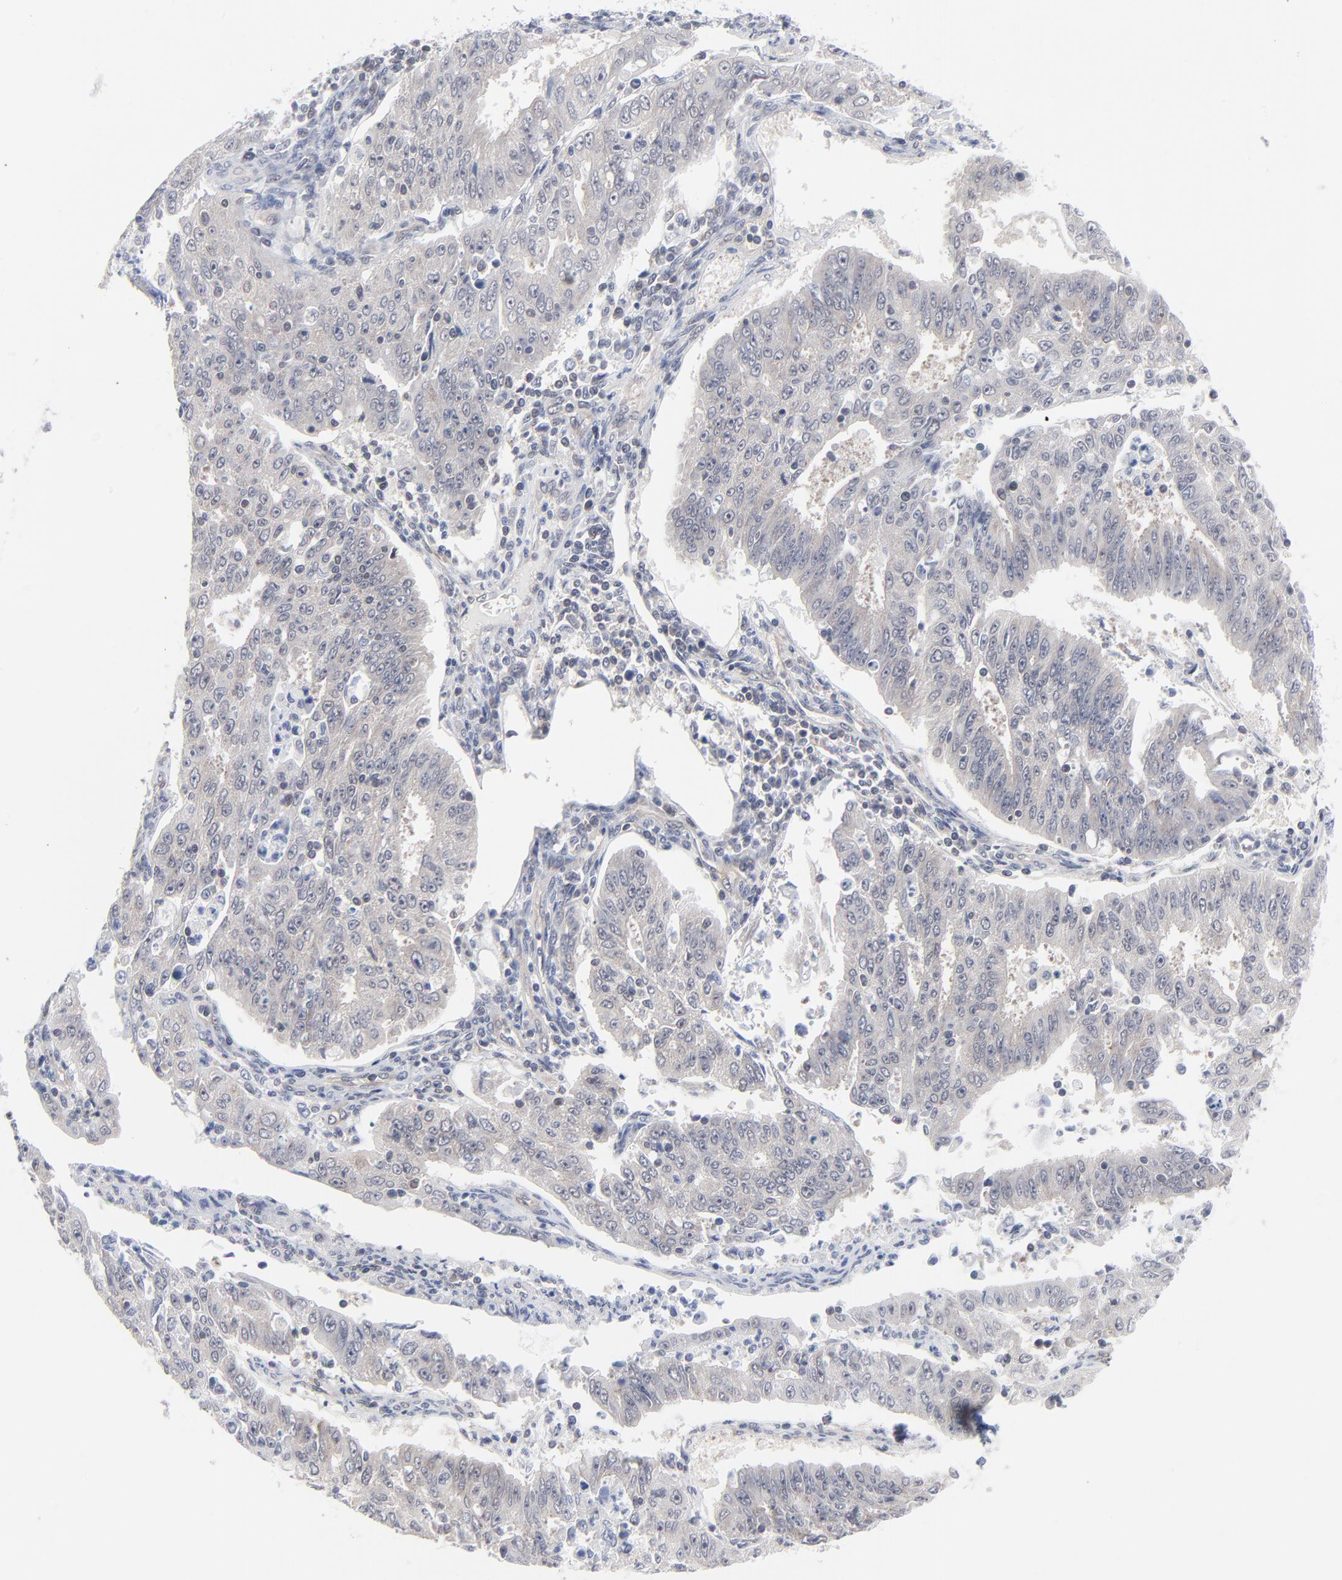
{"staining": {"intensity": "negative", "quantity": "none", "location": "none"}, "tissue": "endometrial cancer", "cell_type": "Tumor cells", "image_type": "cancer", "snomed": [{"axis": "morphology", "description": "Adenocarcinoma, NOS"}, {"axis": "topography", "description": "Endometrium"}], "caption": "A high-resolution photomicrograph shows immunohistochemistry staining of endometrial adenocarcinoma, which exhibits no significant staining in tumor cells.", "gene": "RPS6KB1", "patient": {"sex": "female", "age": 42}}